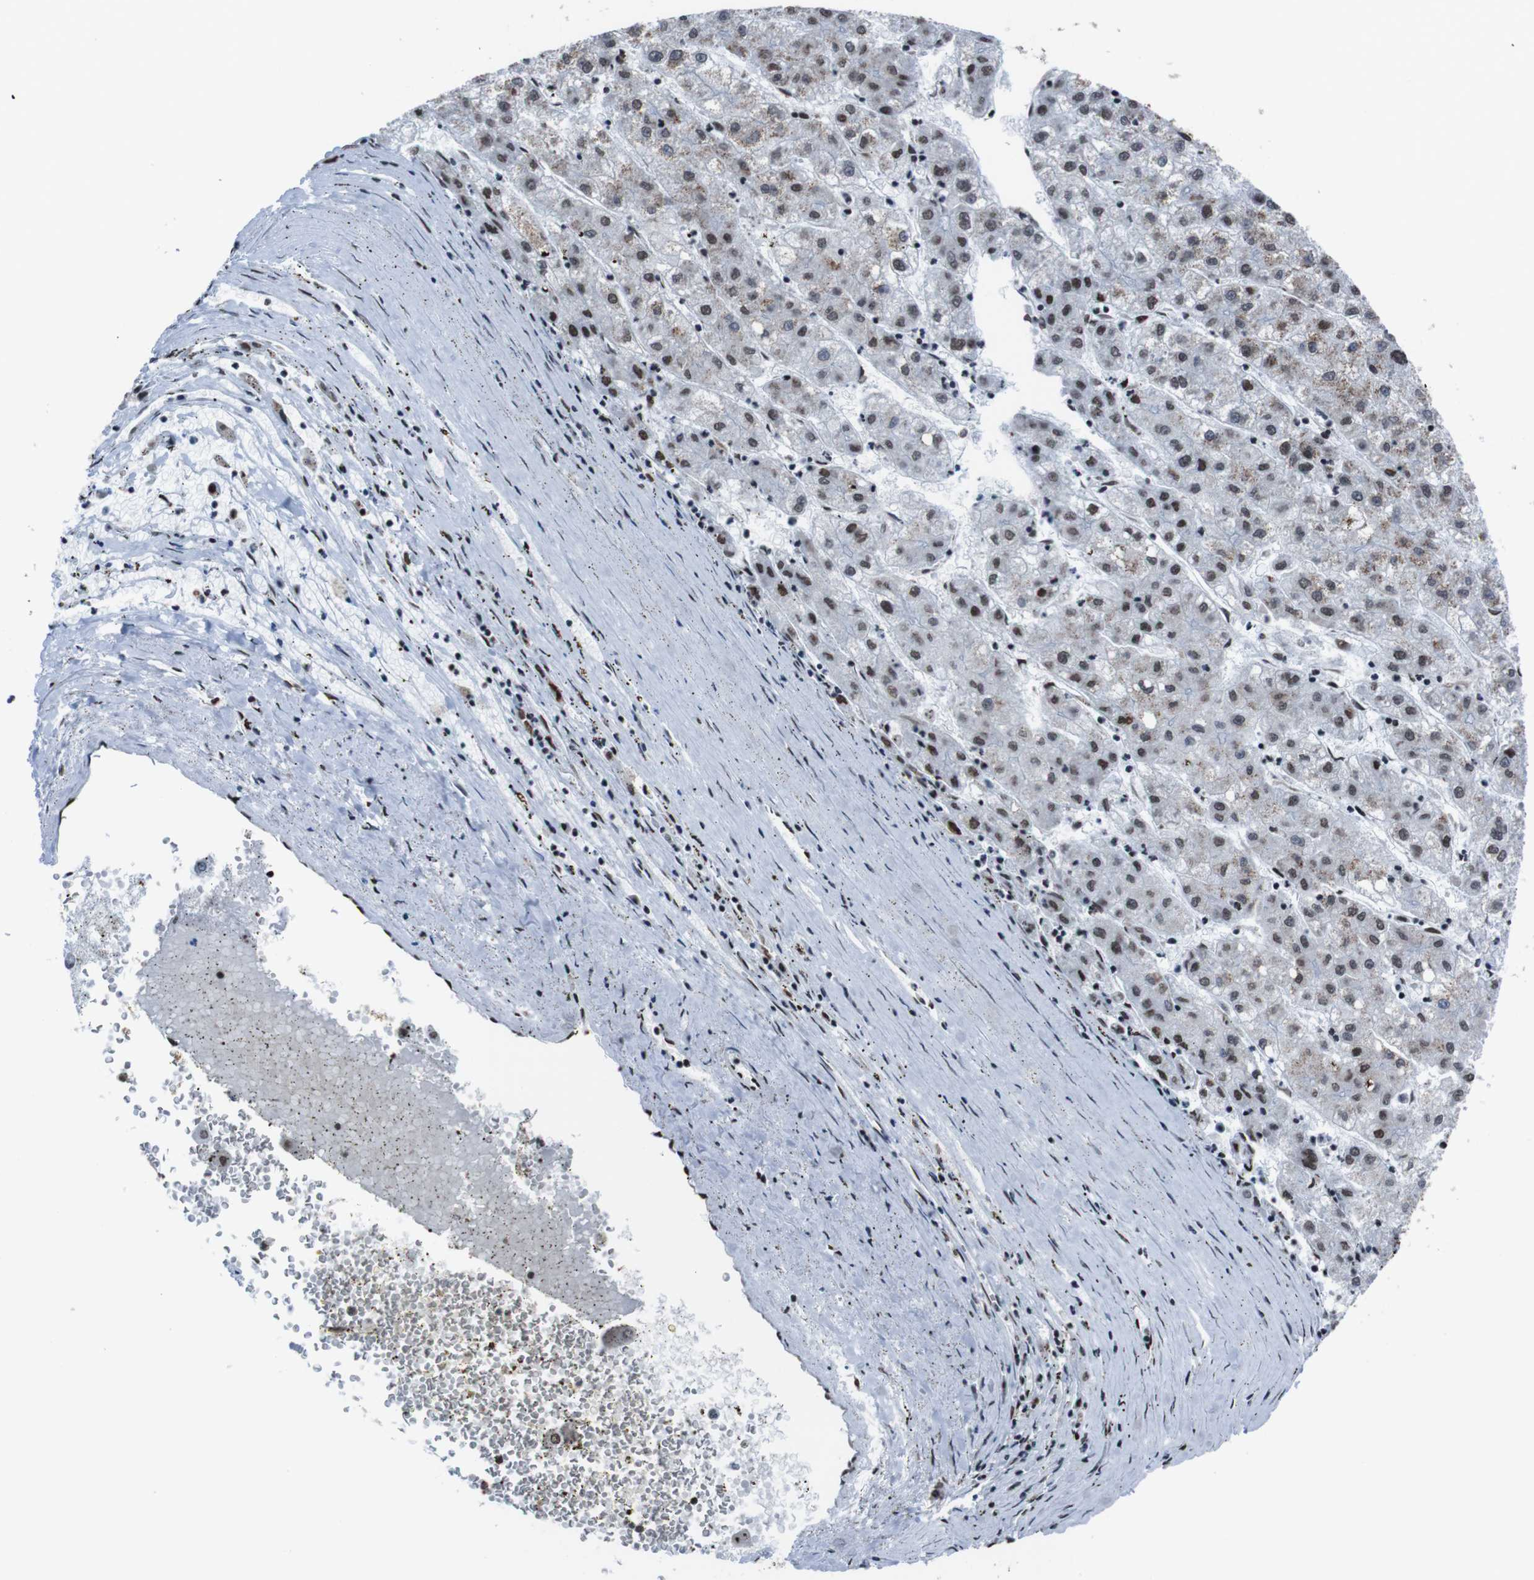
{"staining": {"intensity": "weak", "quantity": "25%-75%", "location": "cytoplasmic/membranous,nuclear"}, "tissue": "liver cancer", "cell_type": "Tumor cells", "image_type": "cancer", "snomed": [{"axis": "morphology", "description": "Carcinoma, Hepatocellular, NOS"}, {"axis": "topography", "description": "Liver"}], "caption": "Weak cytoplasmic/membranous and nuclear expression for a protein is seen in about 25%-75% of tumor cells of hepatocellular carcinoma (liver) using IHC.", "gene": "ROMO1", "patient": {"sex": "male", "age": 72}}